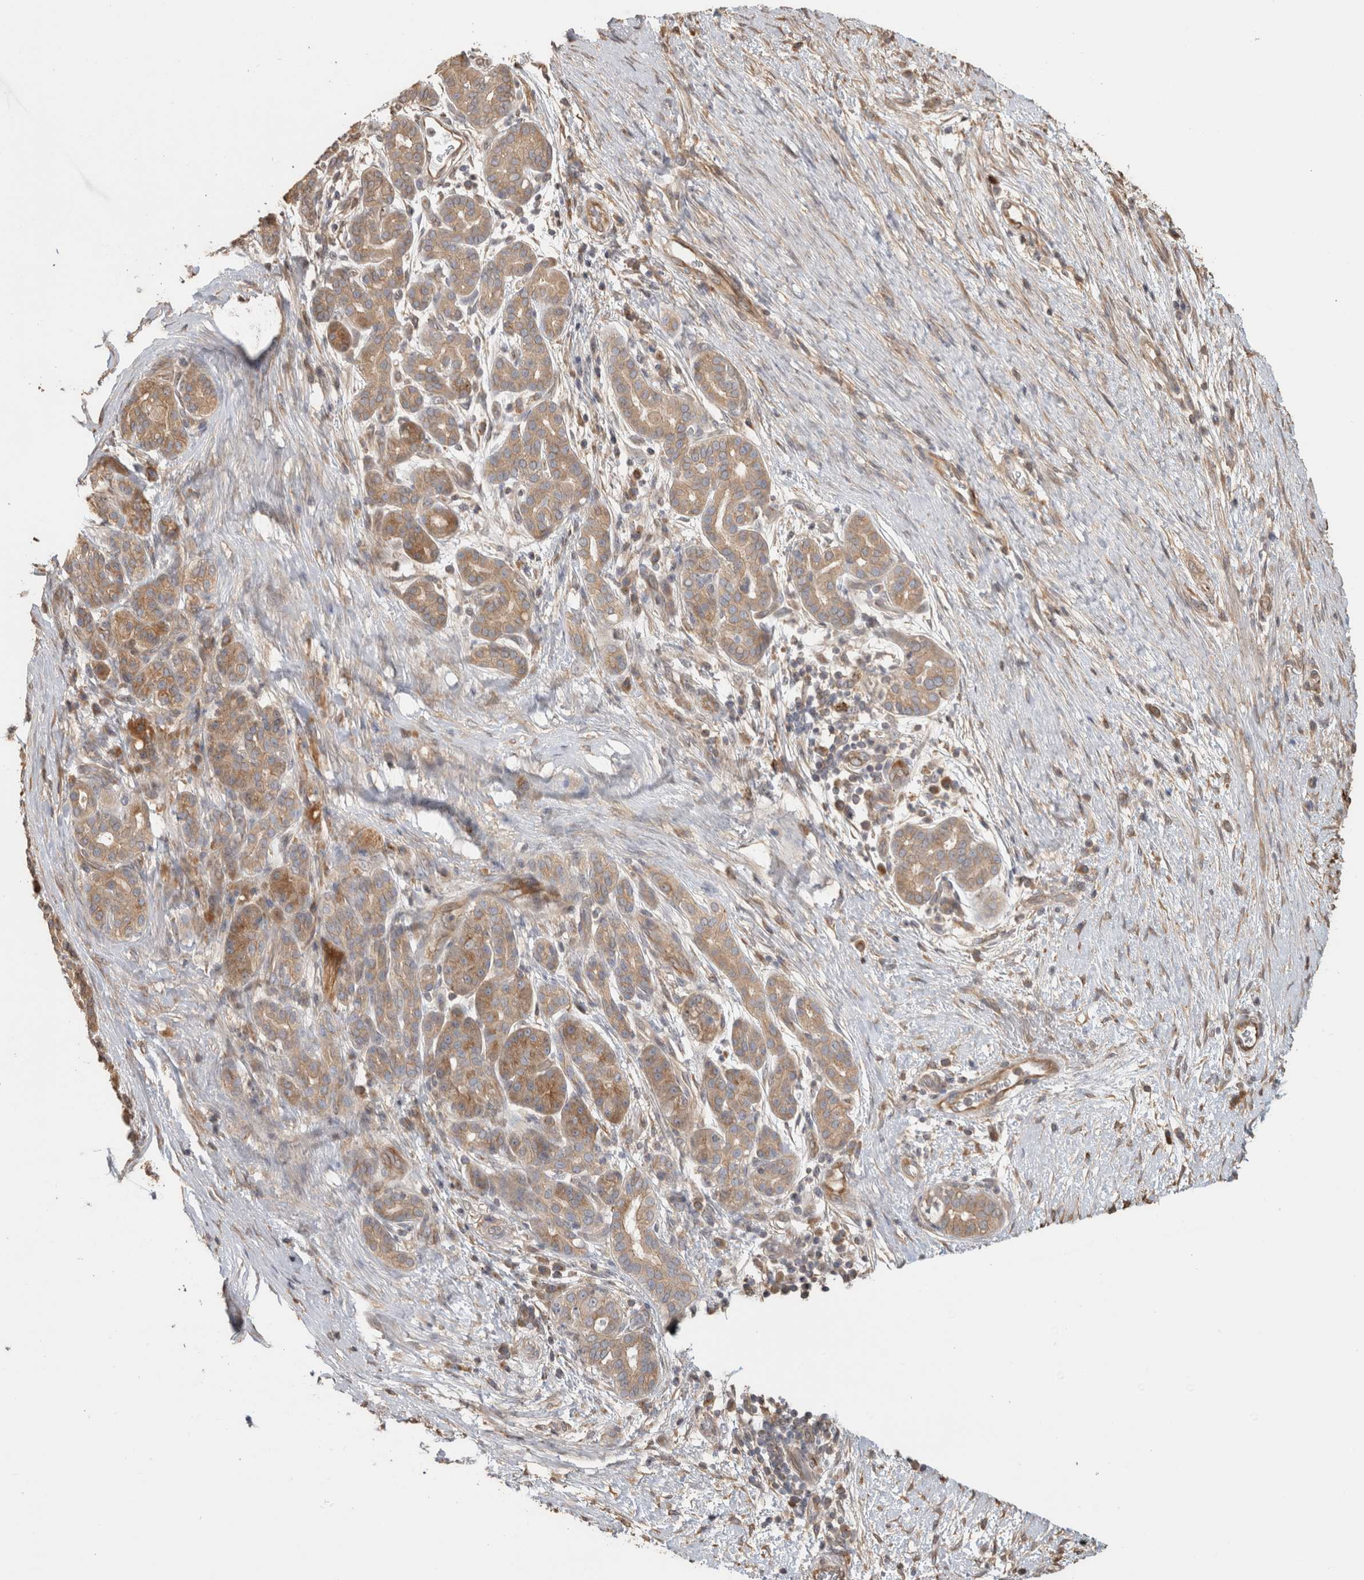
{"staining": {"intensity": "moderate", "quantity": ">75%", "location": "cytoplasmic/membranous"}, "tissue": "pancreatic cancer", "cell_type": "Tumor cells", "image_type": "cancer", "snomed": [{"axis": "morphology", "description": "Adenocarcinoma, NOS"}, {"axis": "topography", "description": "Pancreas"}], "caption": "IHC (DAB) staining of pancreatic adenocarcinoma displays moderate cytoplasmic/membranous protein staining in about >75% of tumor cells.", "gene": "CLIP1", "patient": {"sex": "male", "age": 72}}